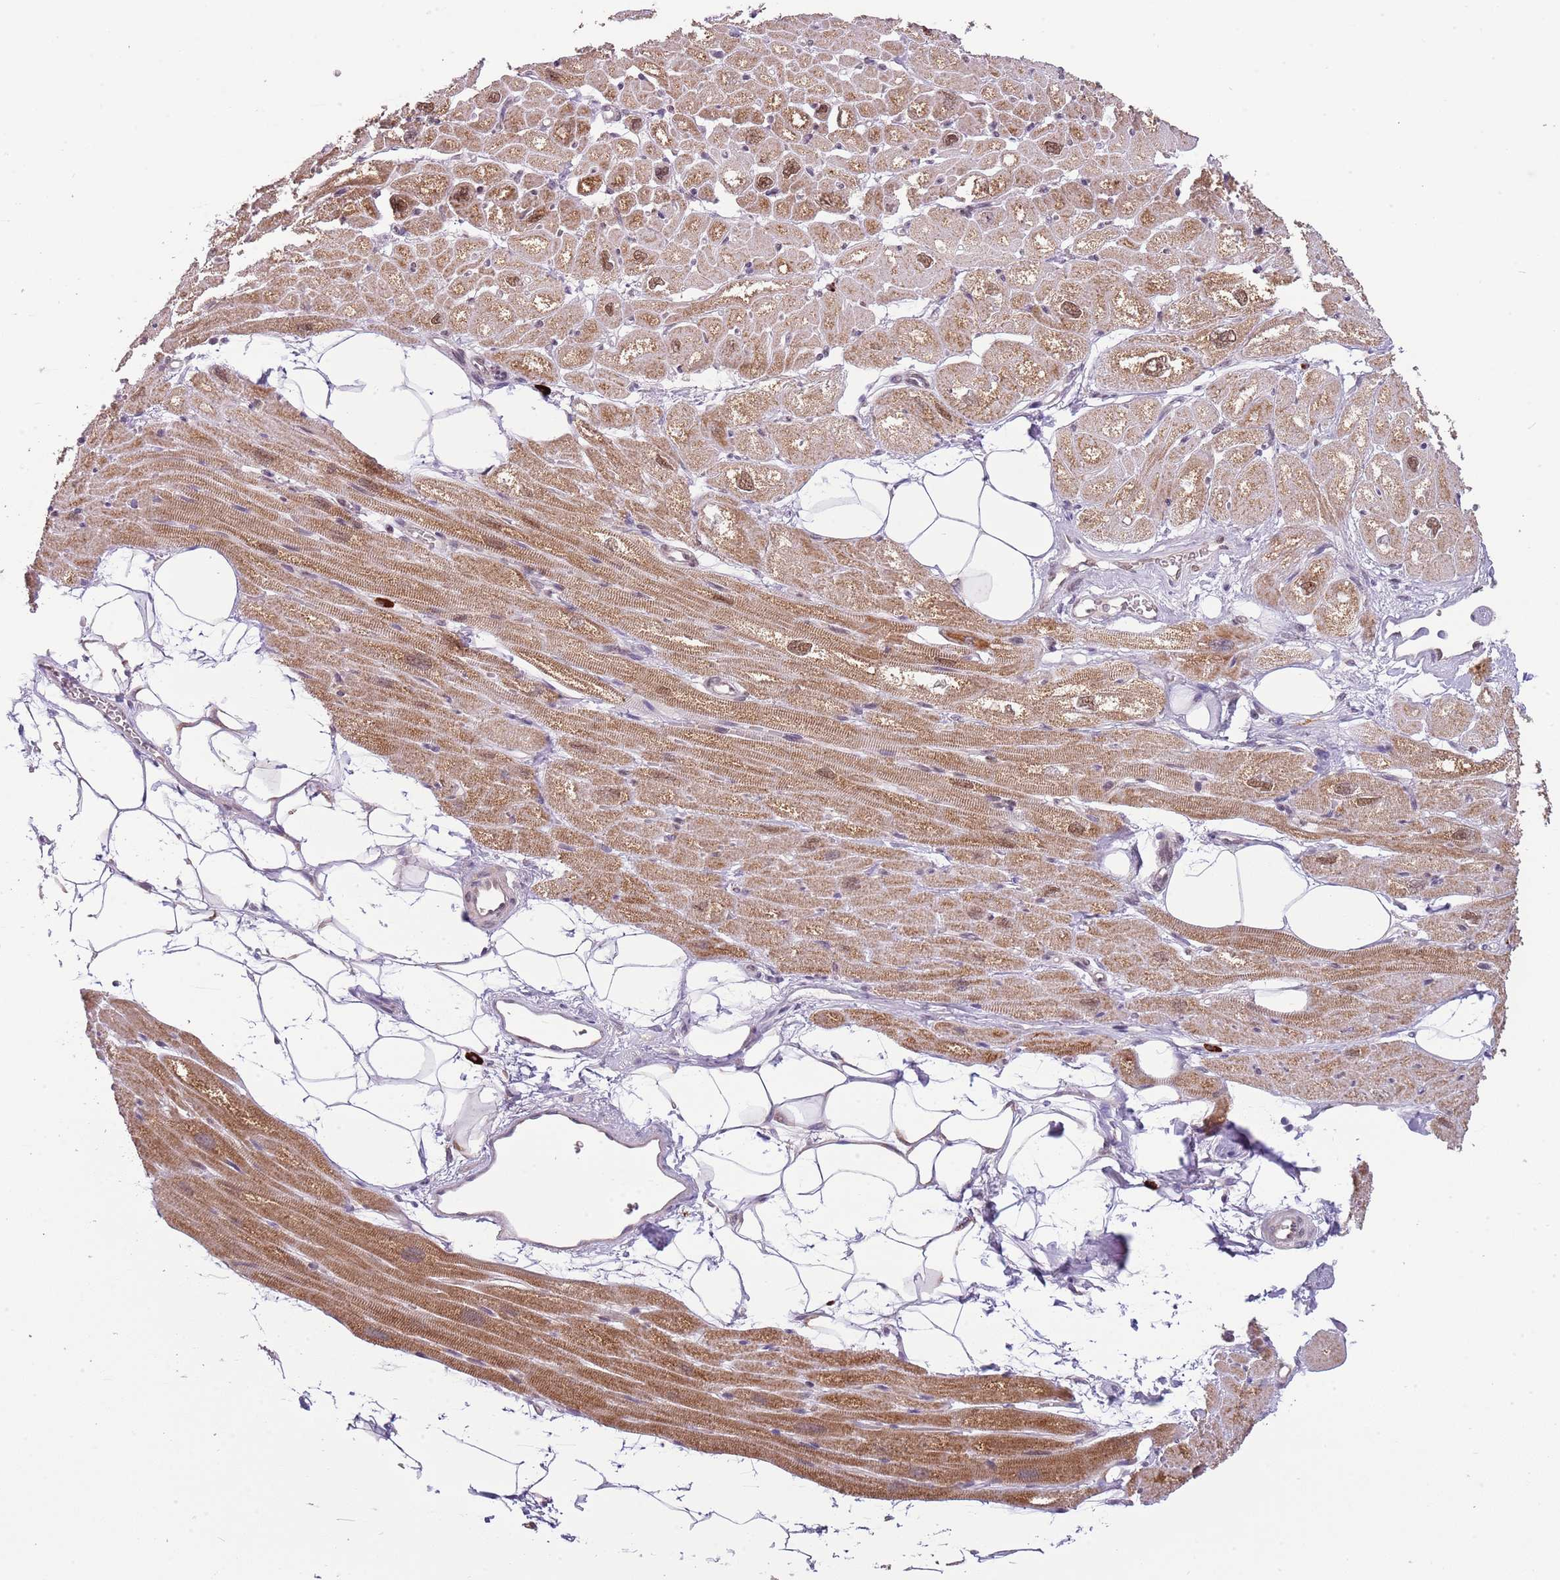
{"staining": {"intensity": "moderate", "quantity": ">75%", "location": "cytoplasmic/membranous,nuclear"}, "tissue": "heart muscle", "cell_type": "Cardiomyocytes", "image_type": "normal", "snomed": [{"axis": "morphology", "description": "Normal tissue, NOS"}, {"axis": "topography", "description": "Heart"}], "caption": "Brown immunohistochemical staining in normal human heart muscle demonstrates moderate cytoplasmic/membranous,nuclear positivity in about >75% of cardiomyocytes. (DAB (3,3'-diaminobenzidine) IHC, brown staining for protein, blue staining for nuclei).", "gene": "FAM120AOS", "patient": {"sex": "male", "age": 50}}